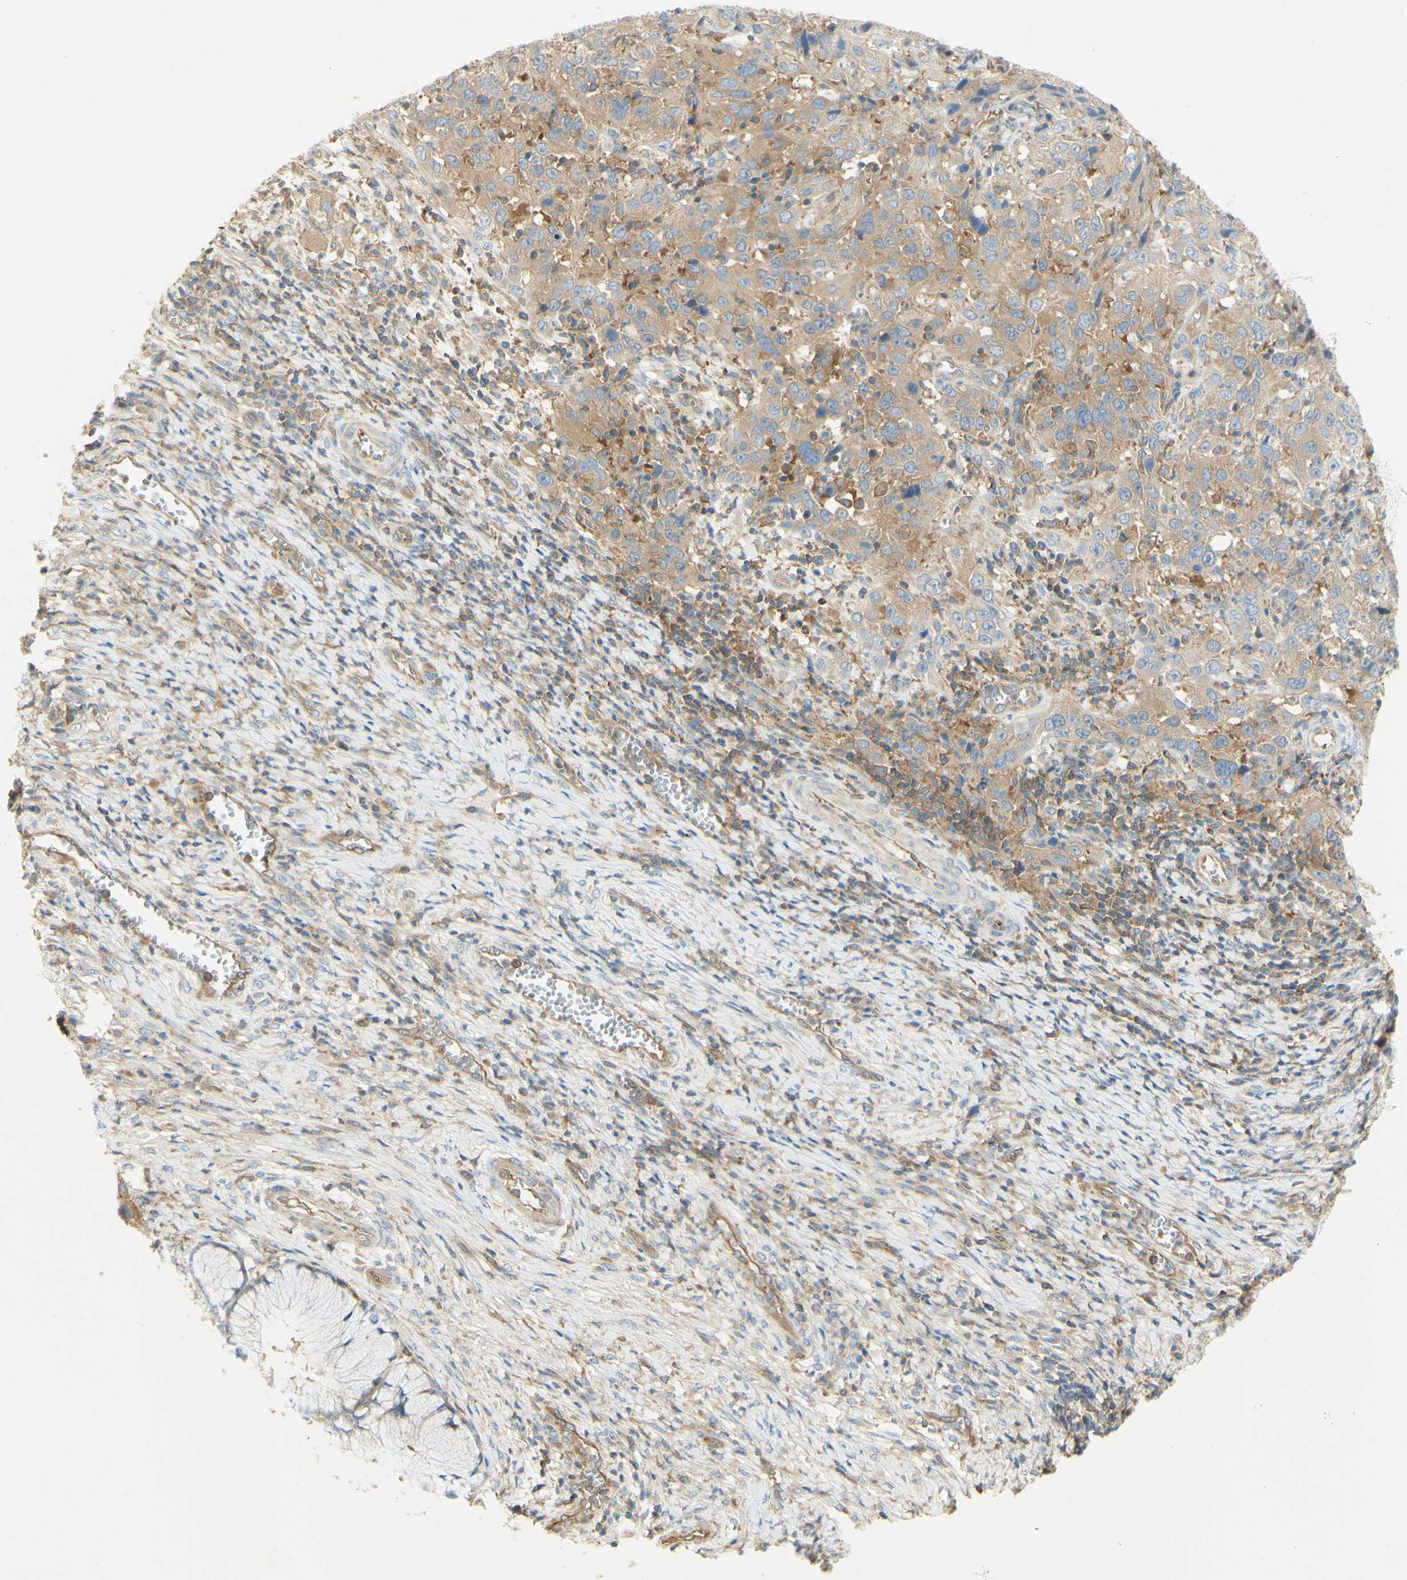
{"staining": {"intensity": "moderate", "quantity": ">75%", "location": "cytoplasmic/membranous"}, "tissue": "cervical cancer", "cell_type": "Tumor cells", "image_type": "cancer", "snomed": [{"axis": "morphology", "description": "Squamous cell carcinoma, NOS"}, {"axis": "topography", "description": "Cervix"}], "caption": "A high-resolution histopathology image shows immunohistochemistry staining of cervical cancer (squamous cell carcinoma), which displays moderate cytoplasmic/membranous positivity in about >75% of tumor cells.", "gene": "IKBKG", "patient": {"sex": "female", "age": 32}}